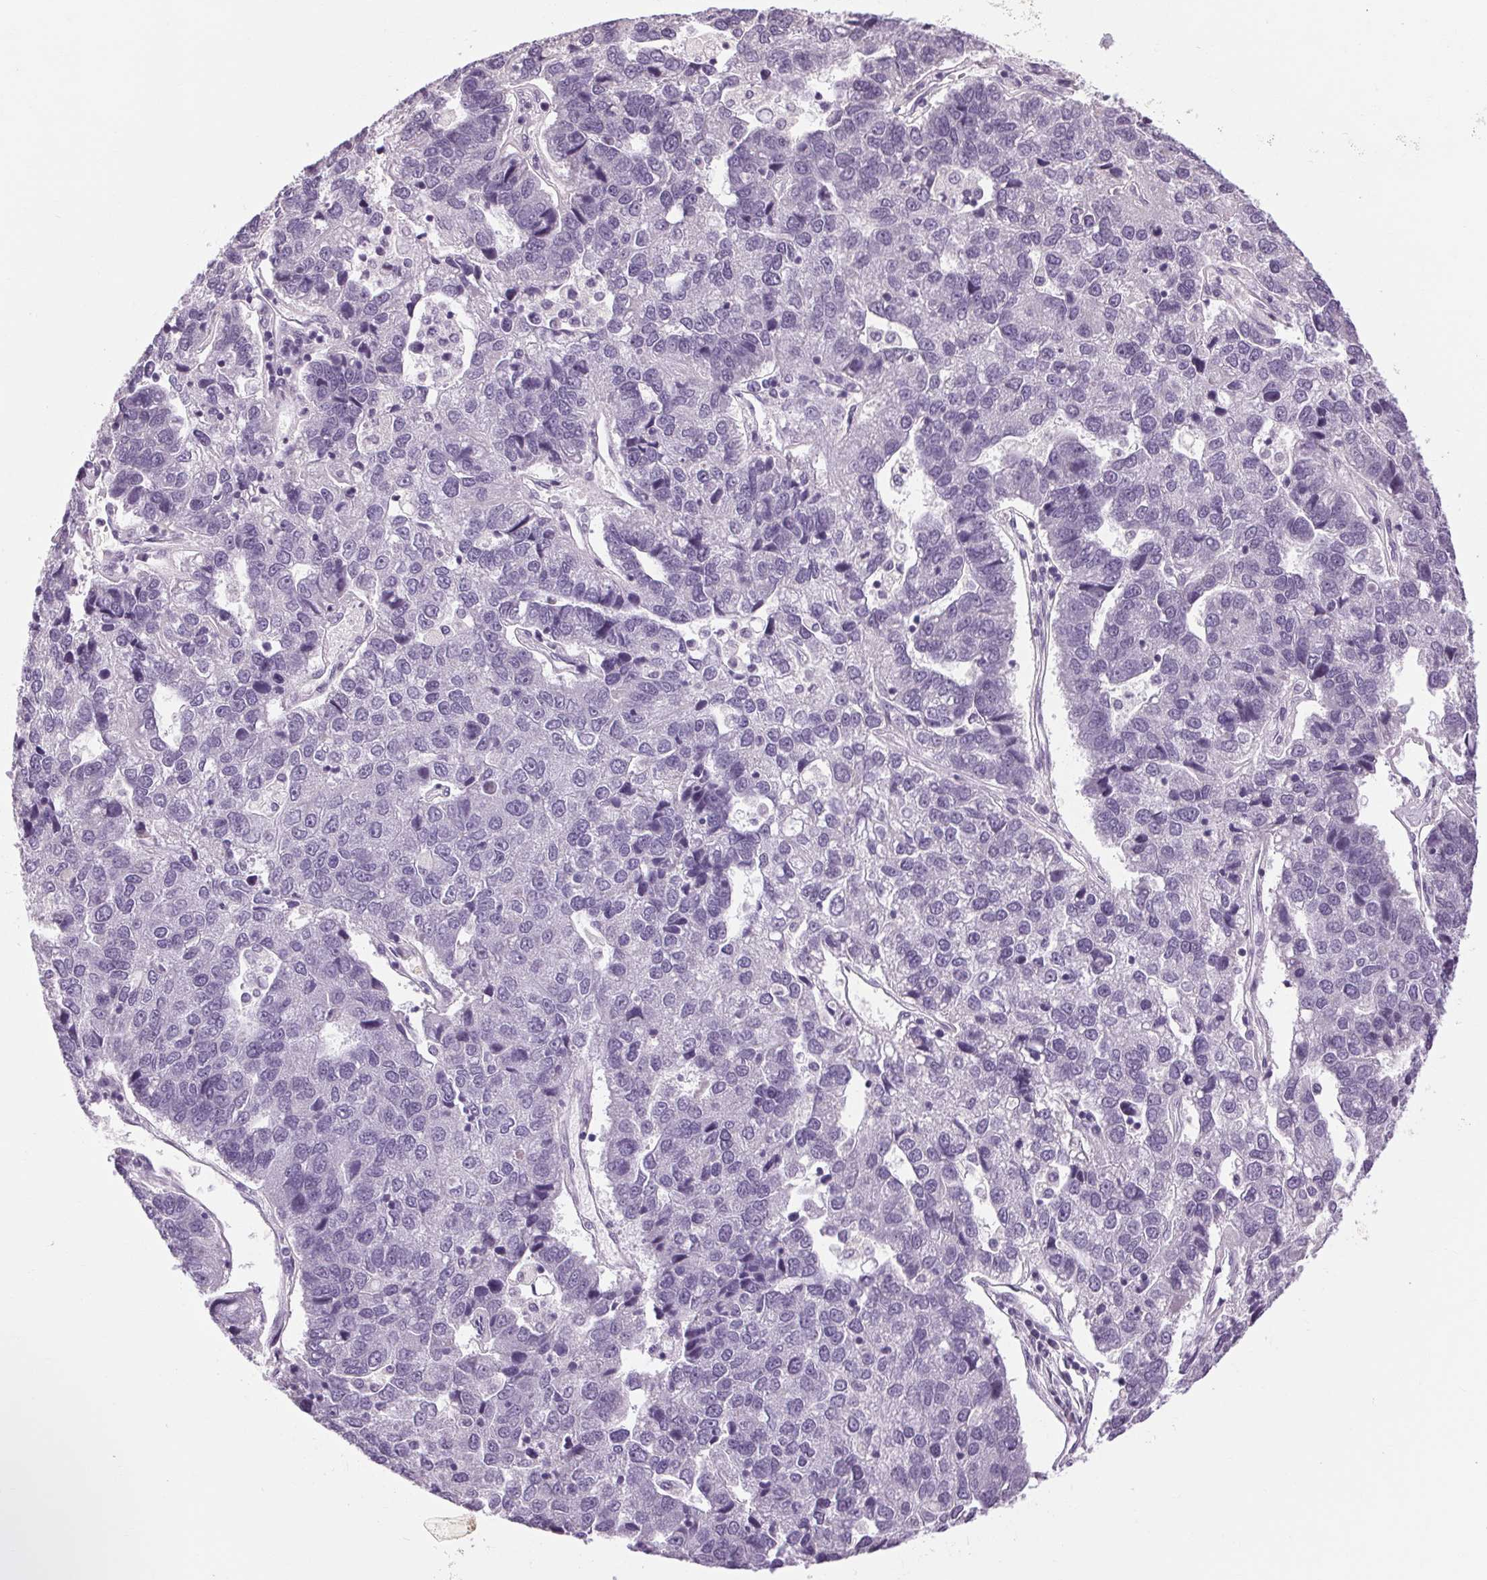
{"staining": {"intensity": "negative", "quantity": "none", "location": "none"}, "tissue": "pancreatic cancer", "cell_type": "Tumor cells", "image_type": "cancer", "snomed": [{"axis": "morphology", "description": "Adenocarcinoma, NOS"}, {"axis": "topography", "description": "Pancreas"}], "caption": "There is no significant expression in tumor cells of adenocarcinoma (pancreatic).", "gene": "KLHL40", "patient": {"sex": "female", "age": 61}}